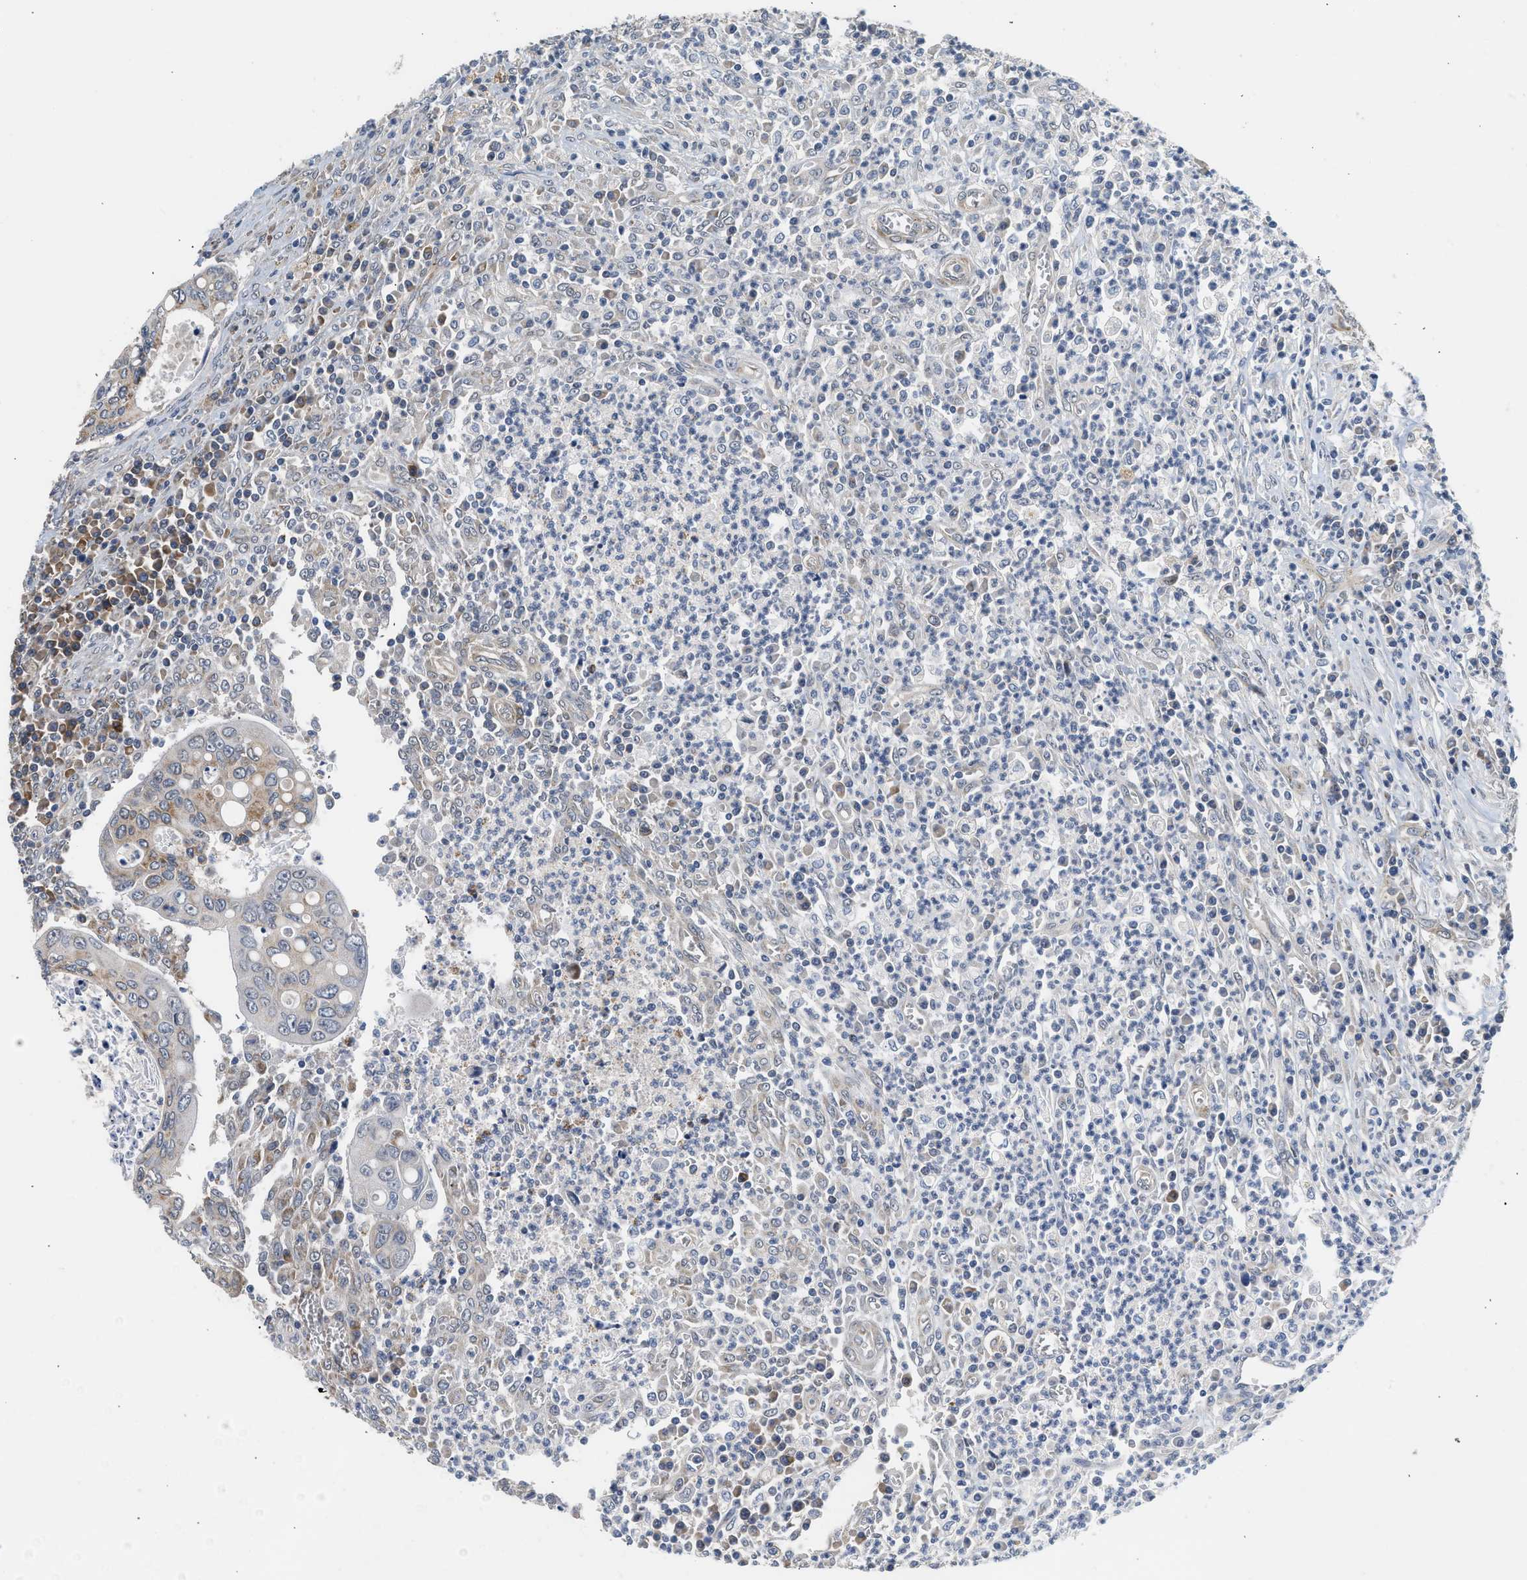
{"staining": {"intensity": "moderate", "quantity": "<25%", "location": "cytoplasmic/membranous"}, "tissue": "colorectal cancer", "cell_type": "Tumor cells", "image_type": "cancer", "snomed": [{"axis": "morphology", "description": "Inflammation, NOS"}, {"axis": "morphology", "description": "Adenocarcinoma, NOS"}, {"axis": "topography", "description": "Colon"}], "caption": "Protein expression by immunohistochemistry (IHC) reveals moderate cytoplasmic/membranous expression in approximately <25% of tumor cells in adenocarcinoma (colorectal).", "gene": "POLG2", "patient": {"sex": "male", "age": 72}}